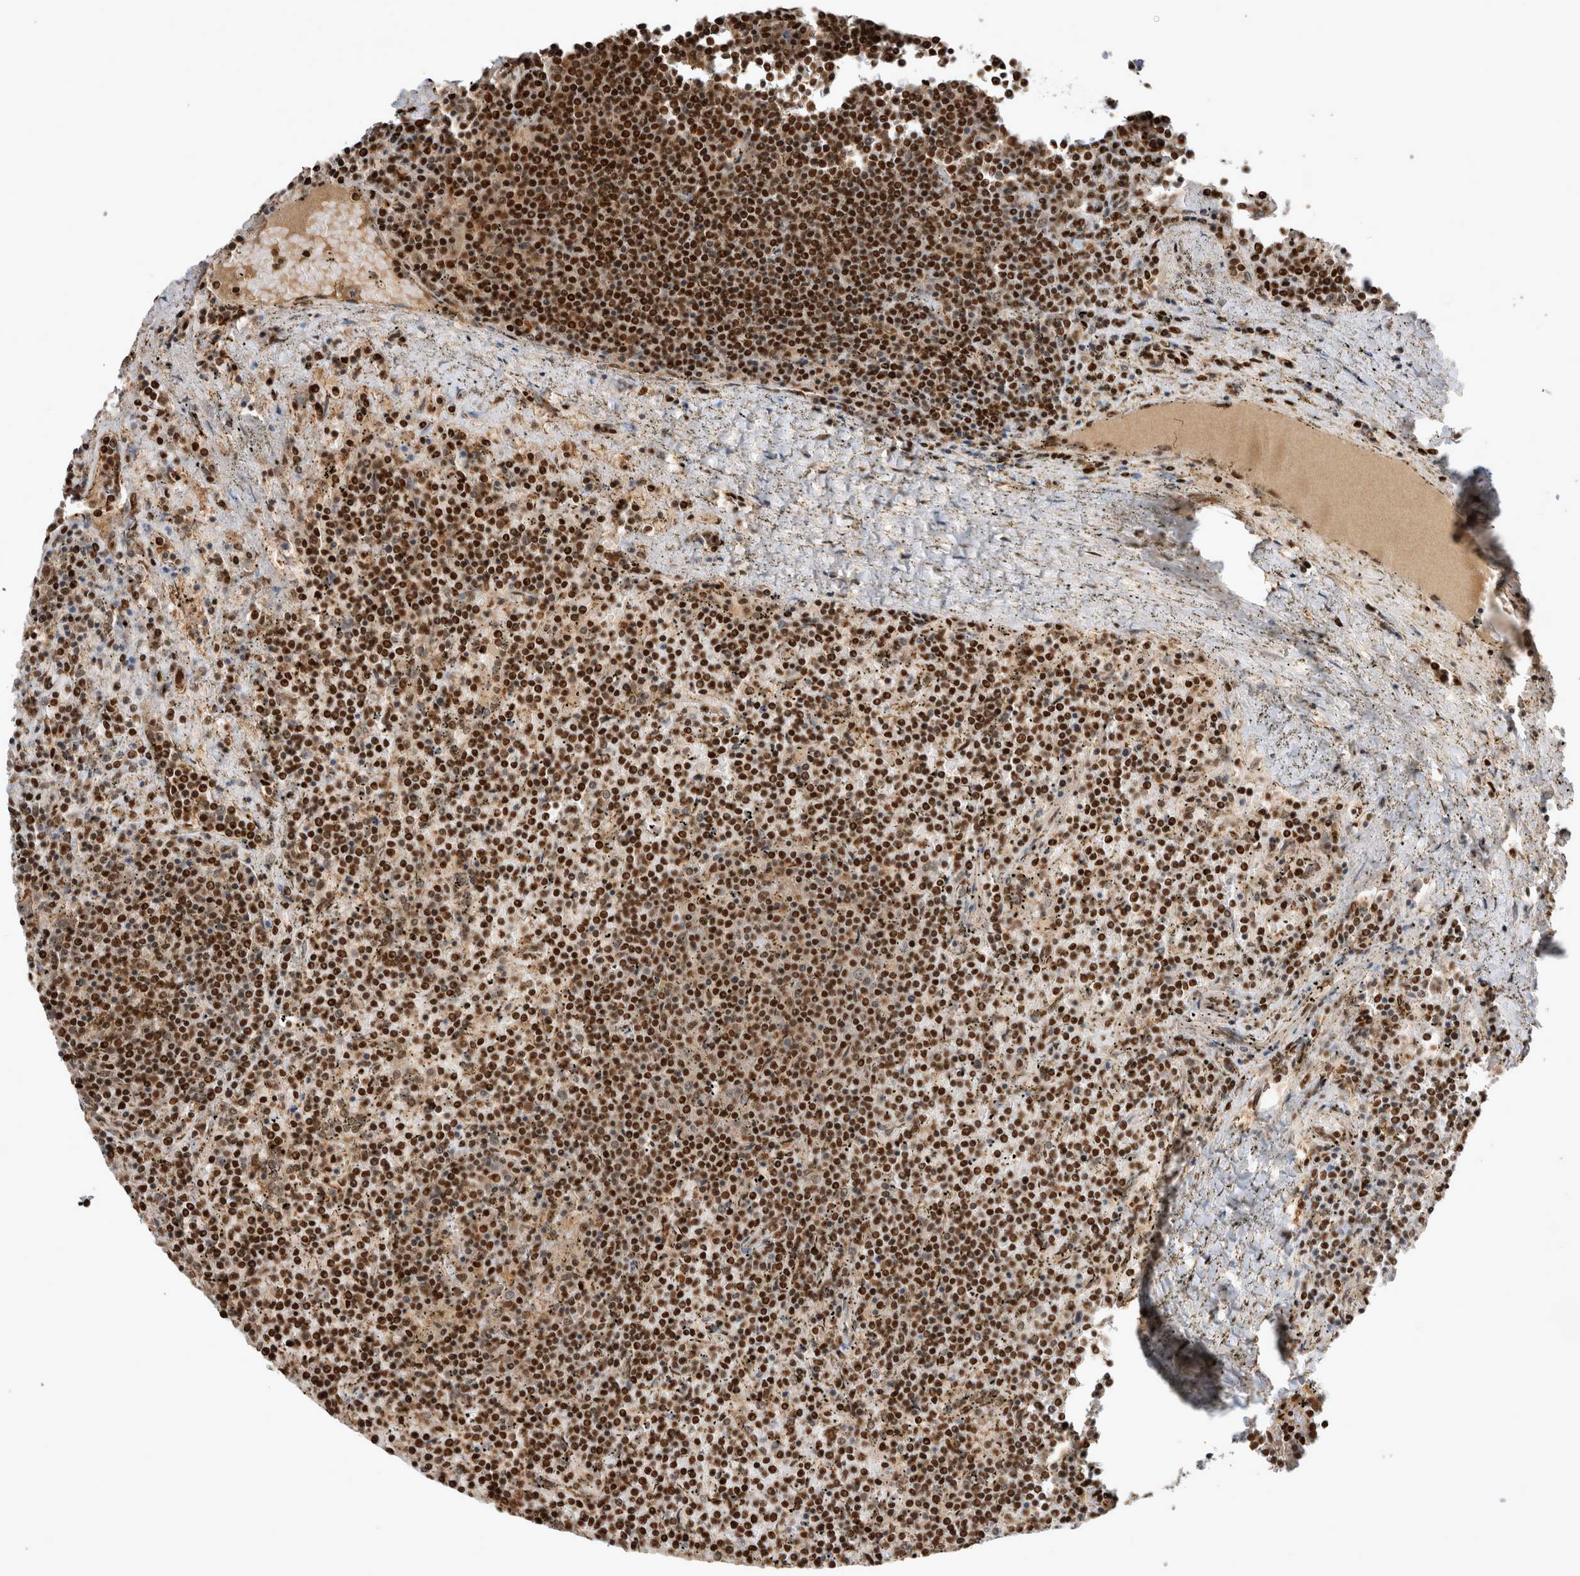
{"staining": {"intensity": "strong", "quantity": ">75%", "location": "nuclear"}, "tissue": "lymphoma", "cell_type": "Tumor cells", "image_type": "cancer", "snomed": [{"axis": "morphology", "description": "Malignant lymphoma, non-Hodgkin's type, Low grade"}, {"axis": "topography", "description": "Spleen"}], "caption": "Immunohistochemistry (IHC) micrograph of low-grade malignant lymphoma, non-Hodgkin's type stained for a protein (brown), which exhibits high levels of strong nuclear expression in about >75% of tumor cells.", "gene": "EYA2", "patient": {"sex": "female", "age": 19}}